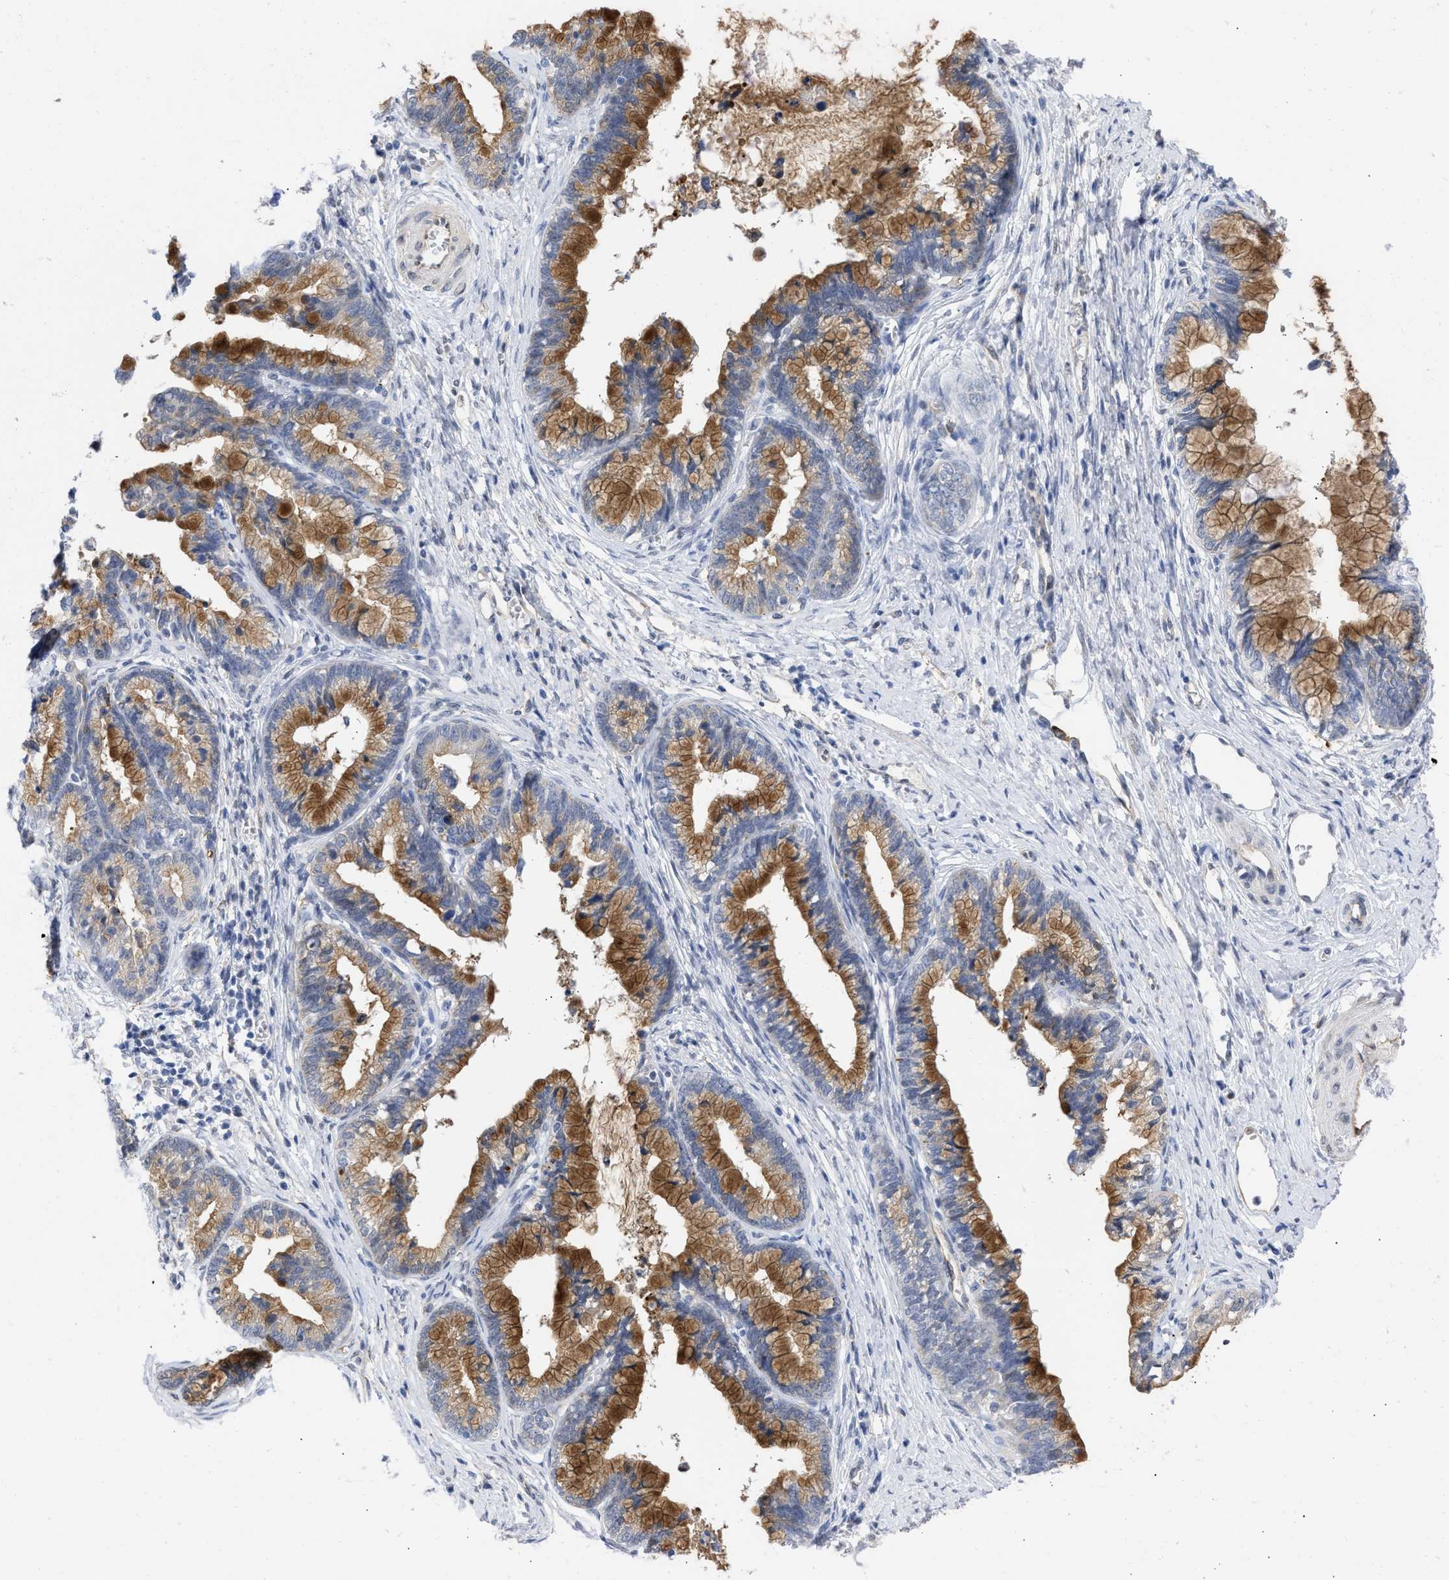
{"staining": {"intensity": "moderate", "quantity": ">75%", "location": "cytoplasmic/membranous"}, "tissue": "cervical cancer", "cell_type": "Tumor cells", "image_type": "cancer", "snomed": [{"axis": "morphology", "description": "Adenocarcinoma, NOS"}, {"axis": "topography", "description": "Cervix"}], "caption": "DAB immunohistochemical staining of cervical cancer (adenocarcinoma) reveals moderate cytoplasmic/membranous protein staining in about >75% of tumor cells.", "gene": "THRA", "patient": {"sex": "female", "age": 44}}